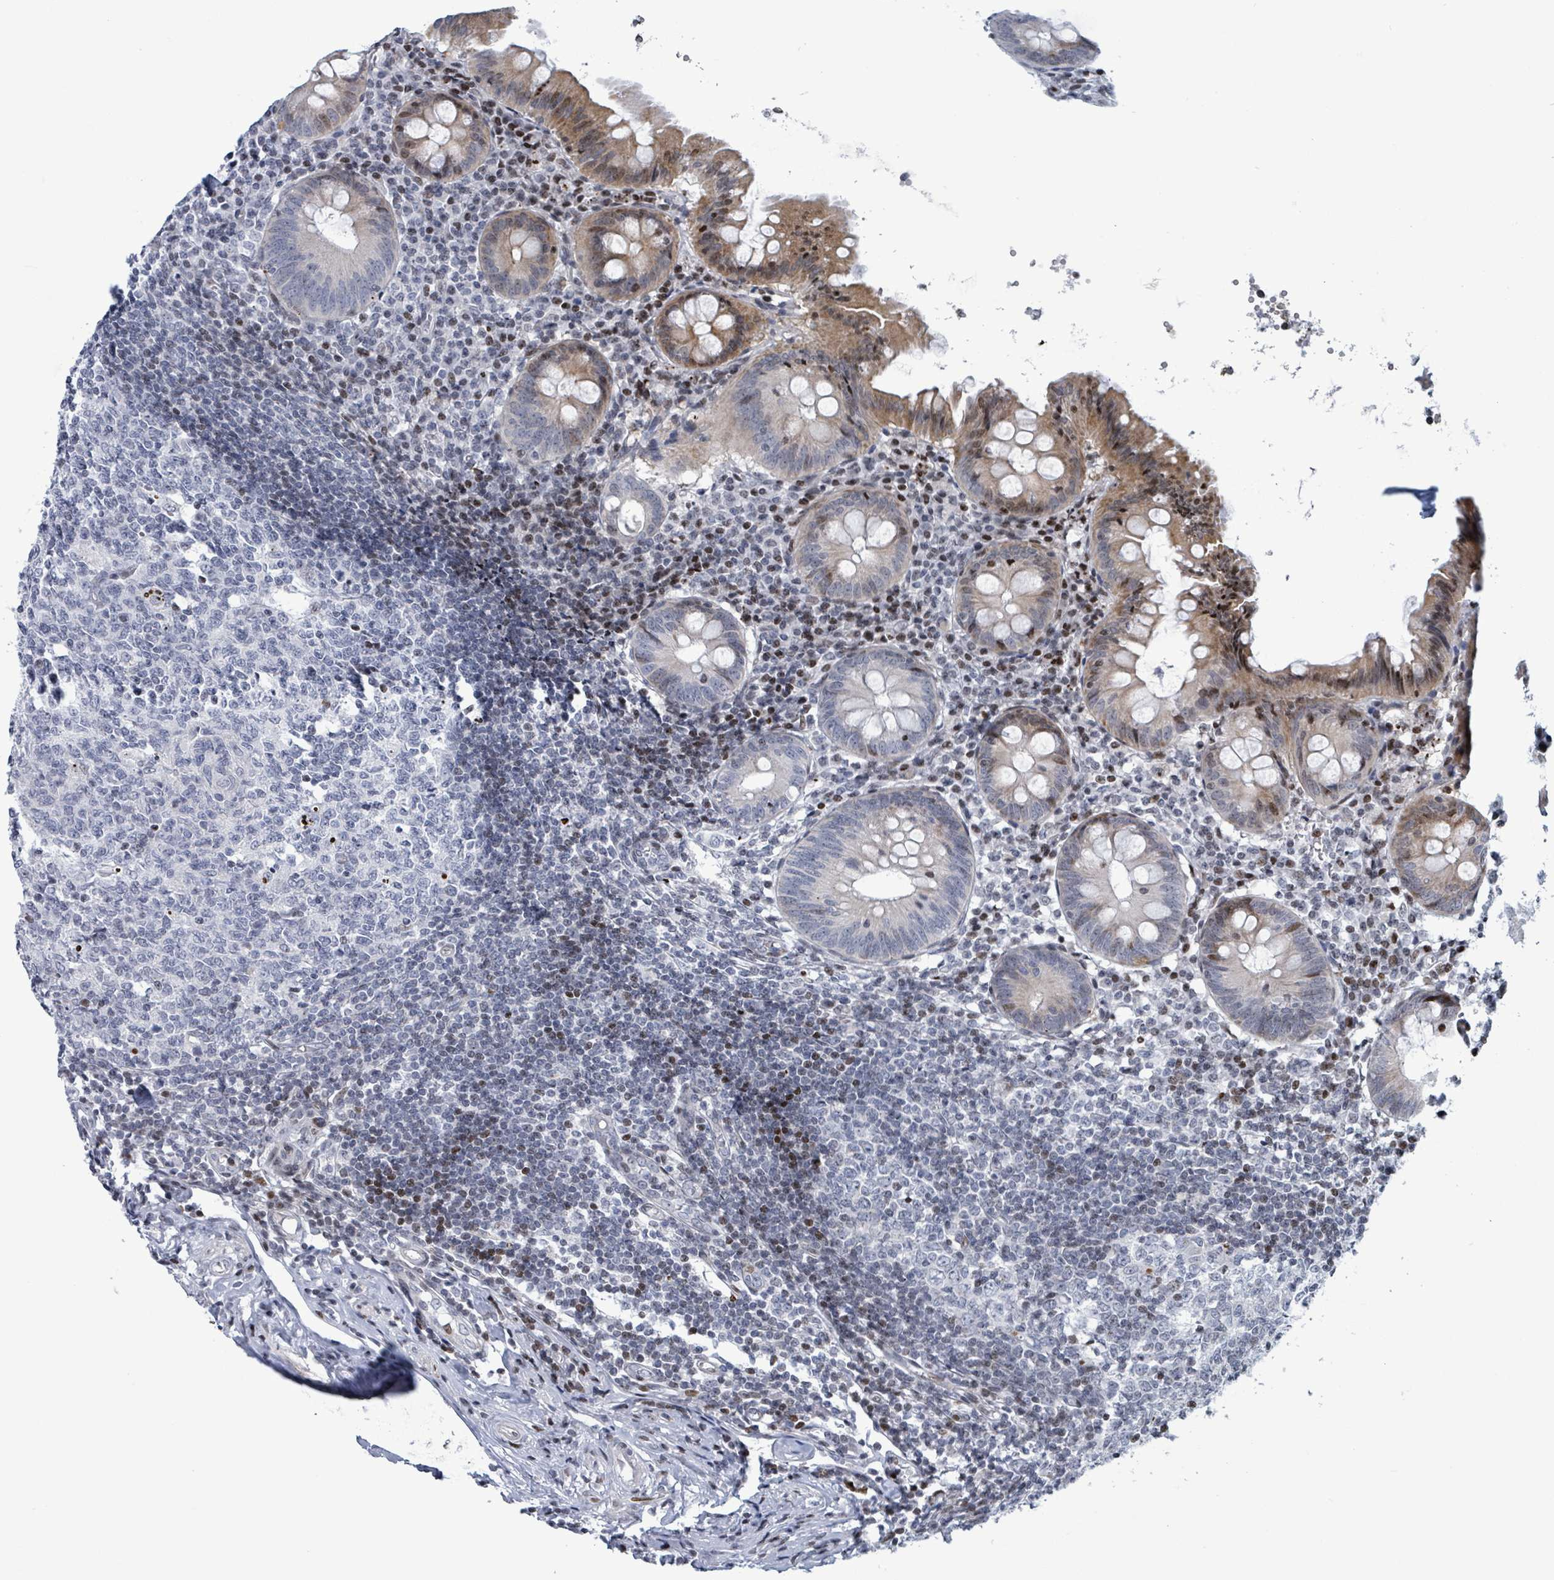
{"staining": {"intensity": "strong", "quantity": "25%-75%", "location": "cytoplasmic/membranous"}, "tissue": "appendix", "cell_type": "Glandular cells", "image_type": "normal", "snomed": [{"axis": "morphology", "description": "Normal tissue, NOS"}, {"axis": "topography", "description": "Appendix"}], "caption": "A micrograph showing strong cytoplasmic/membranous positivity in about 25%-75% of glandular cells in benign appendix, as visualized by brown immunohistochemical staining.", "gene": "FNDC4", "patient": {"sex": "female", "age": 54}}